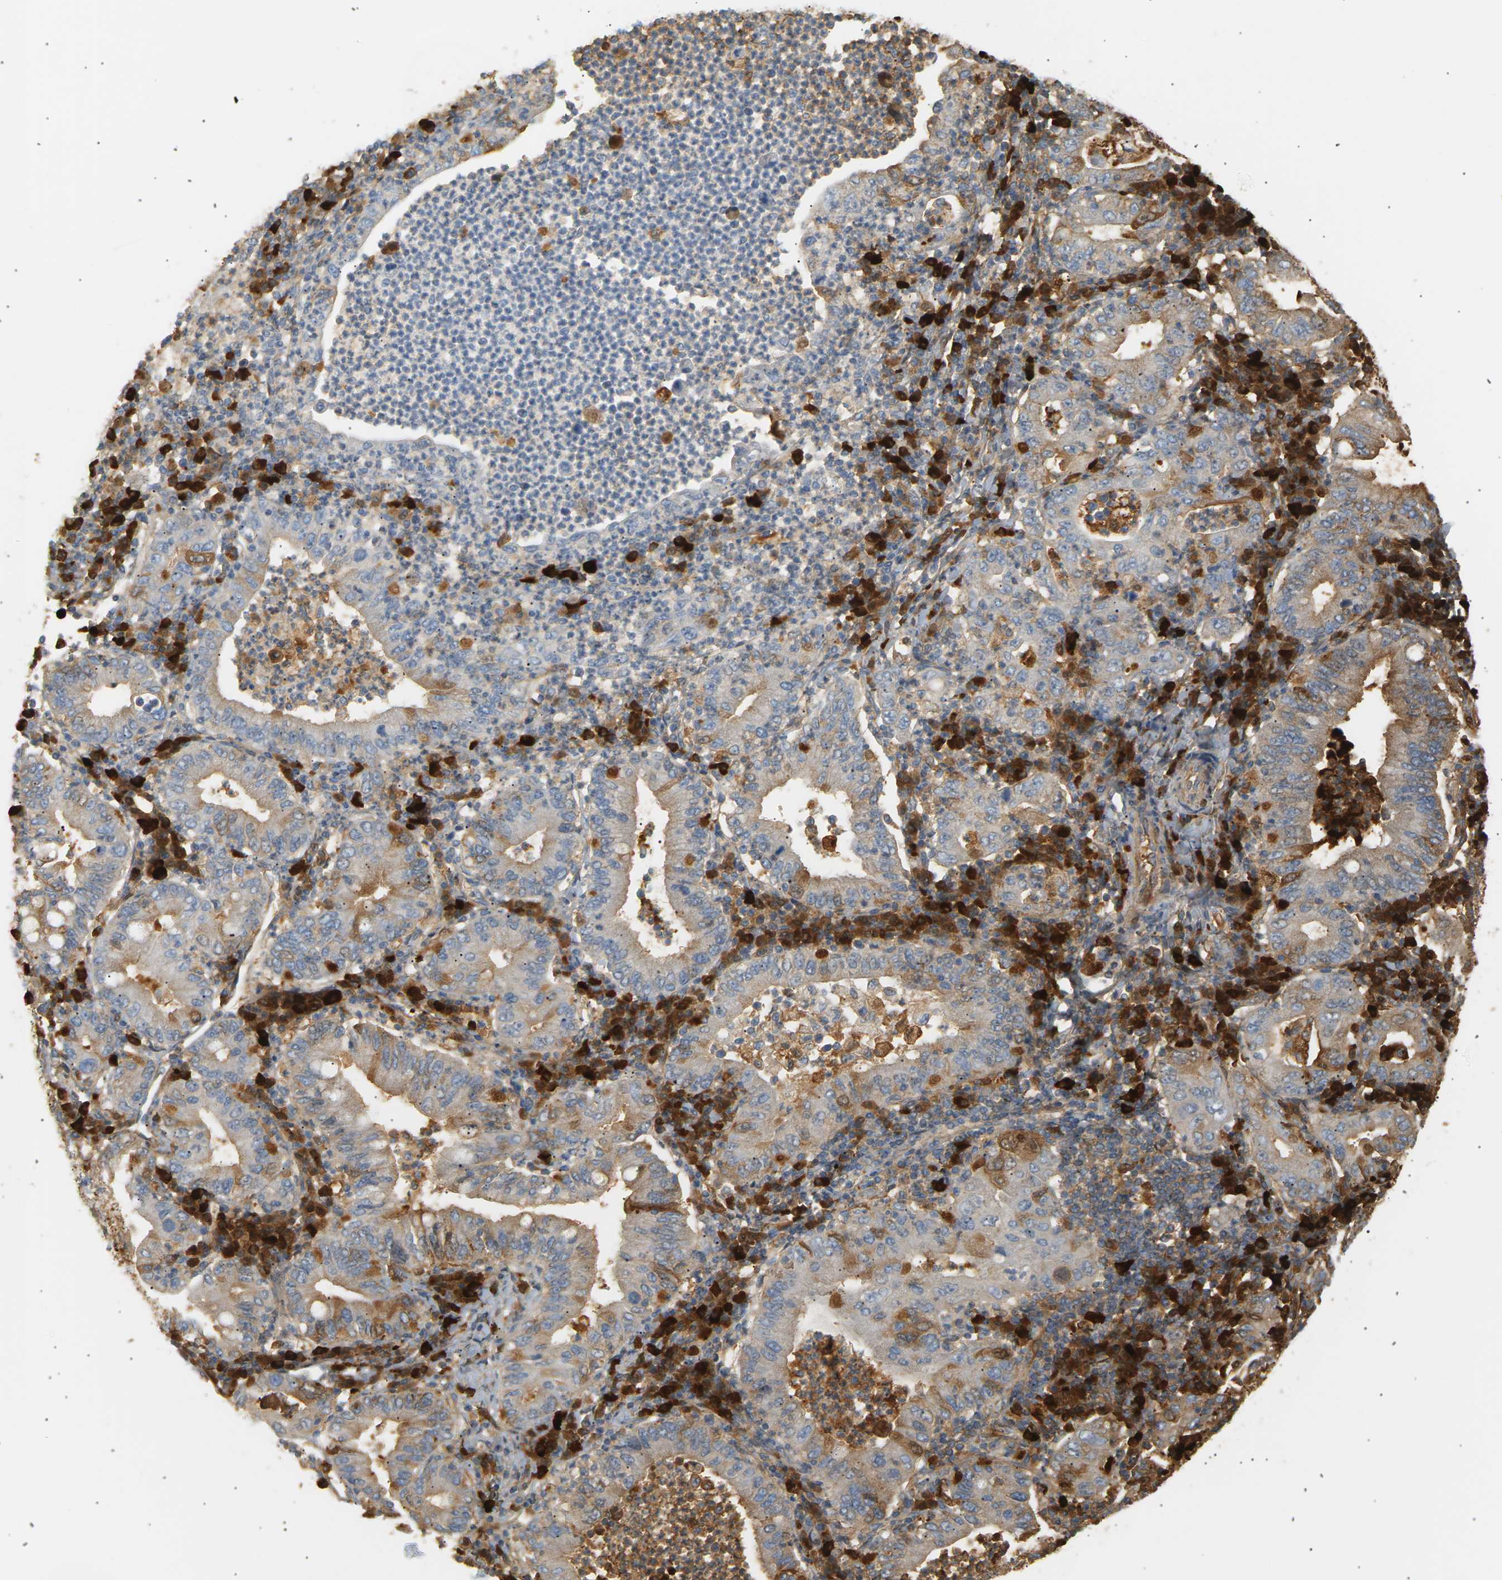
{"staining": {"intensity": "moderate", "quantity": "25%-75%", "location": "cytoplasmic/membranous"}, "tissue": "stomach cancer", "cell_type": "Tumor cells", "image_type": "cancer", "snomed": [{"axis": "morphology", "description": "Normal tissue, NOS"}, {"axis": "morphology", "description": "Adenocarcinoma, NOS"}, {"axis": "topography", "description": "Esophagus"}, {"axis": "topography", "description": "Stomach, upper"}, {"axis": "topography", "description": "Peripheral nerve tissue"}], "caption": "Immunohistochemical staining of stomach cancer (adenocarcinoma) shows medium levels of moderate cytoplasmic/membranous staining in approximately 25%-75% of tumor cells.", "gene": "IGLC3", "patient": {"sex": "male", "age": 62}}